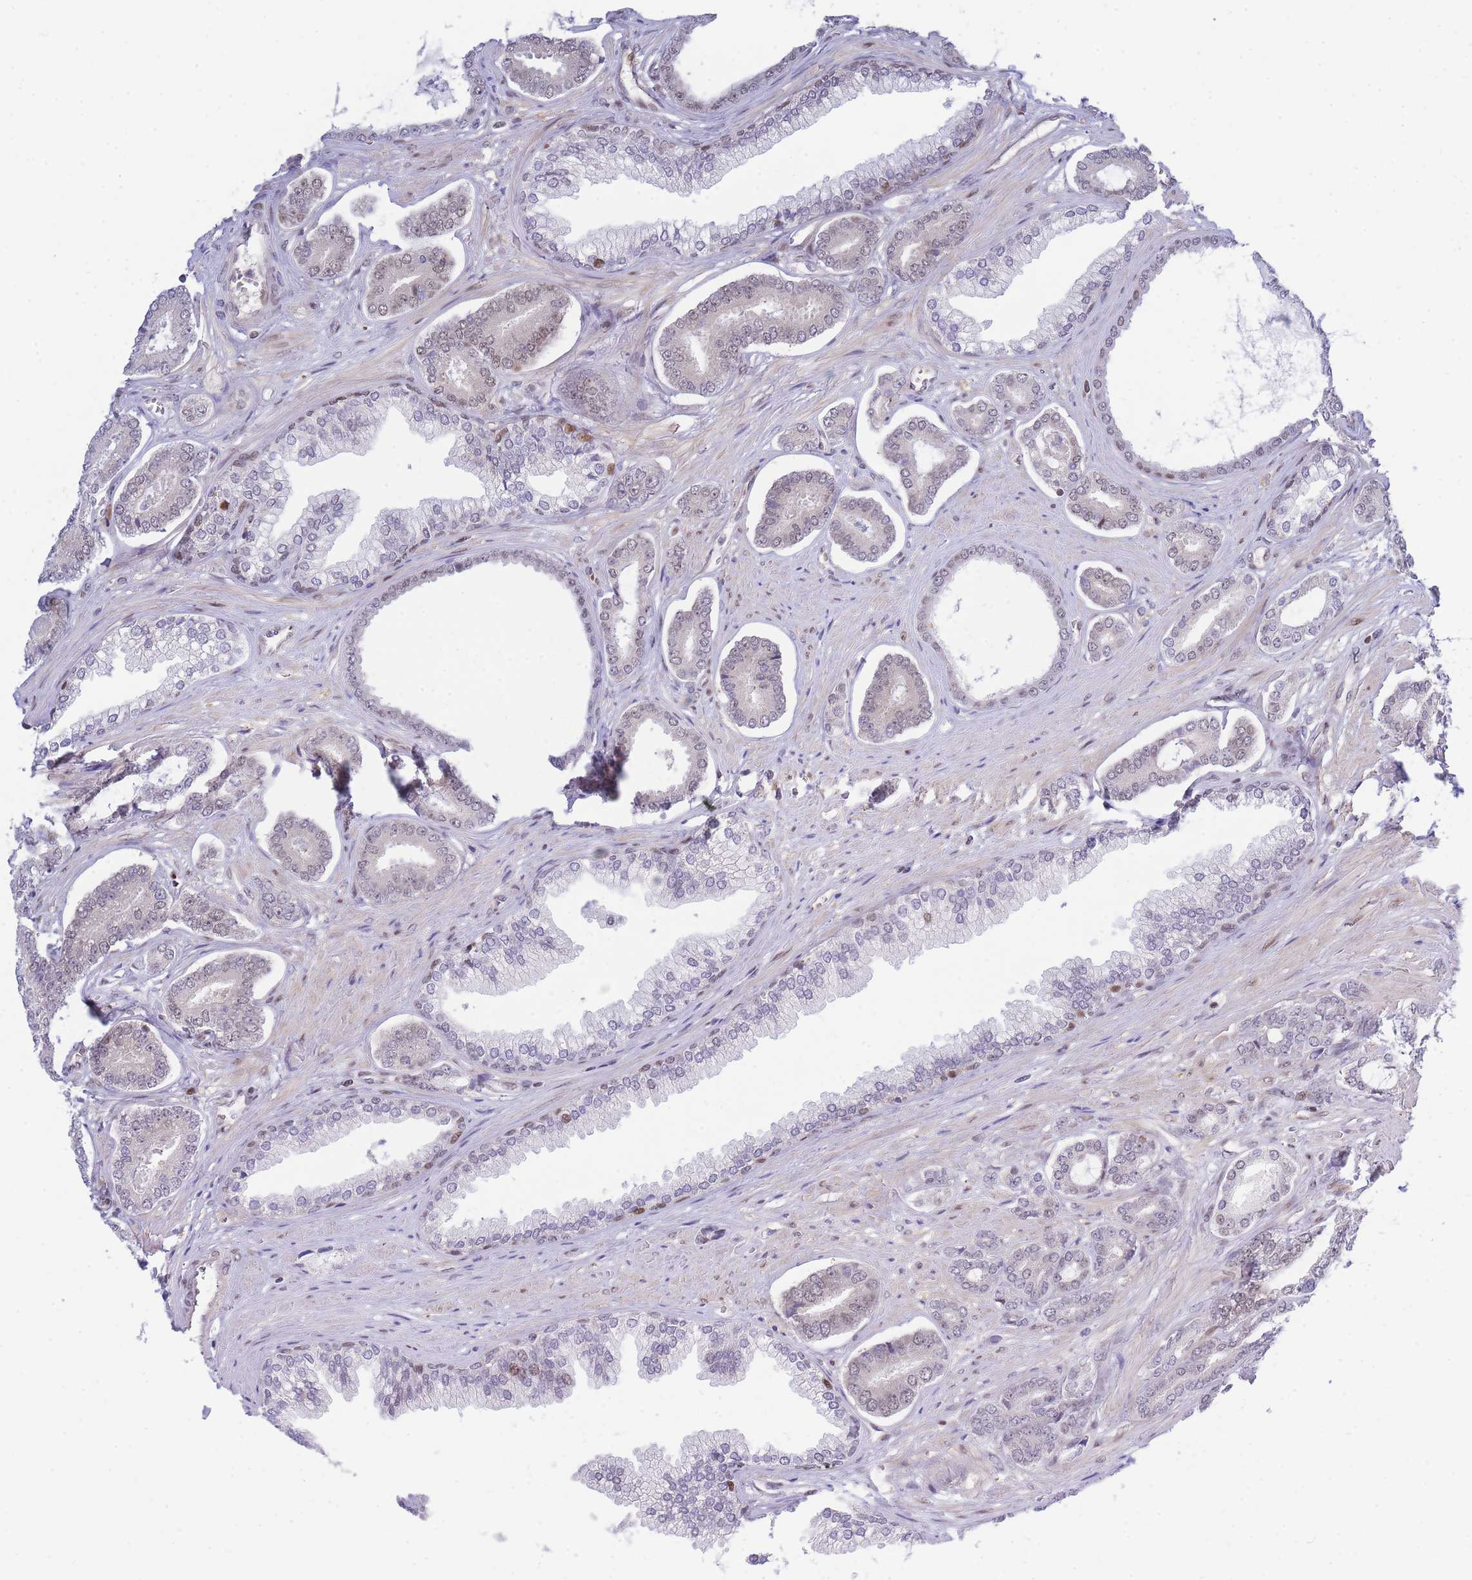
{"staining": {"intensity": "weak", "quantity": "25%-75%", "location": "nuclear"}, "tissue": "prostate cancer", "cell_type": "Tumor cells", "image_type": "cancer", "snomed": [{"axis": "morphology", "description": "Adenocarcinoma, NOS"}, {"axis": "topography", "description": "Prostate and seminal vesicle, NOS"}], "caption": "Brown immunohistochemical staining in human prostate cancer reveals weak nuclear staining in about 25%-75% of tumor cells. The protein of interest is stained brown, and the nuclei are stained in blue (DAB IHC with brightfield microscopy, high magnification).", "gene": "CRACD", "patient": {"sex": "male", "age": 76}}